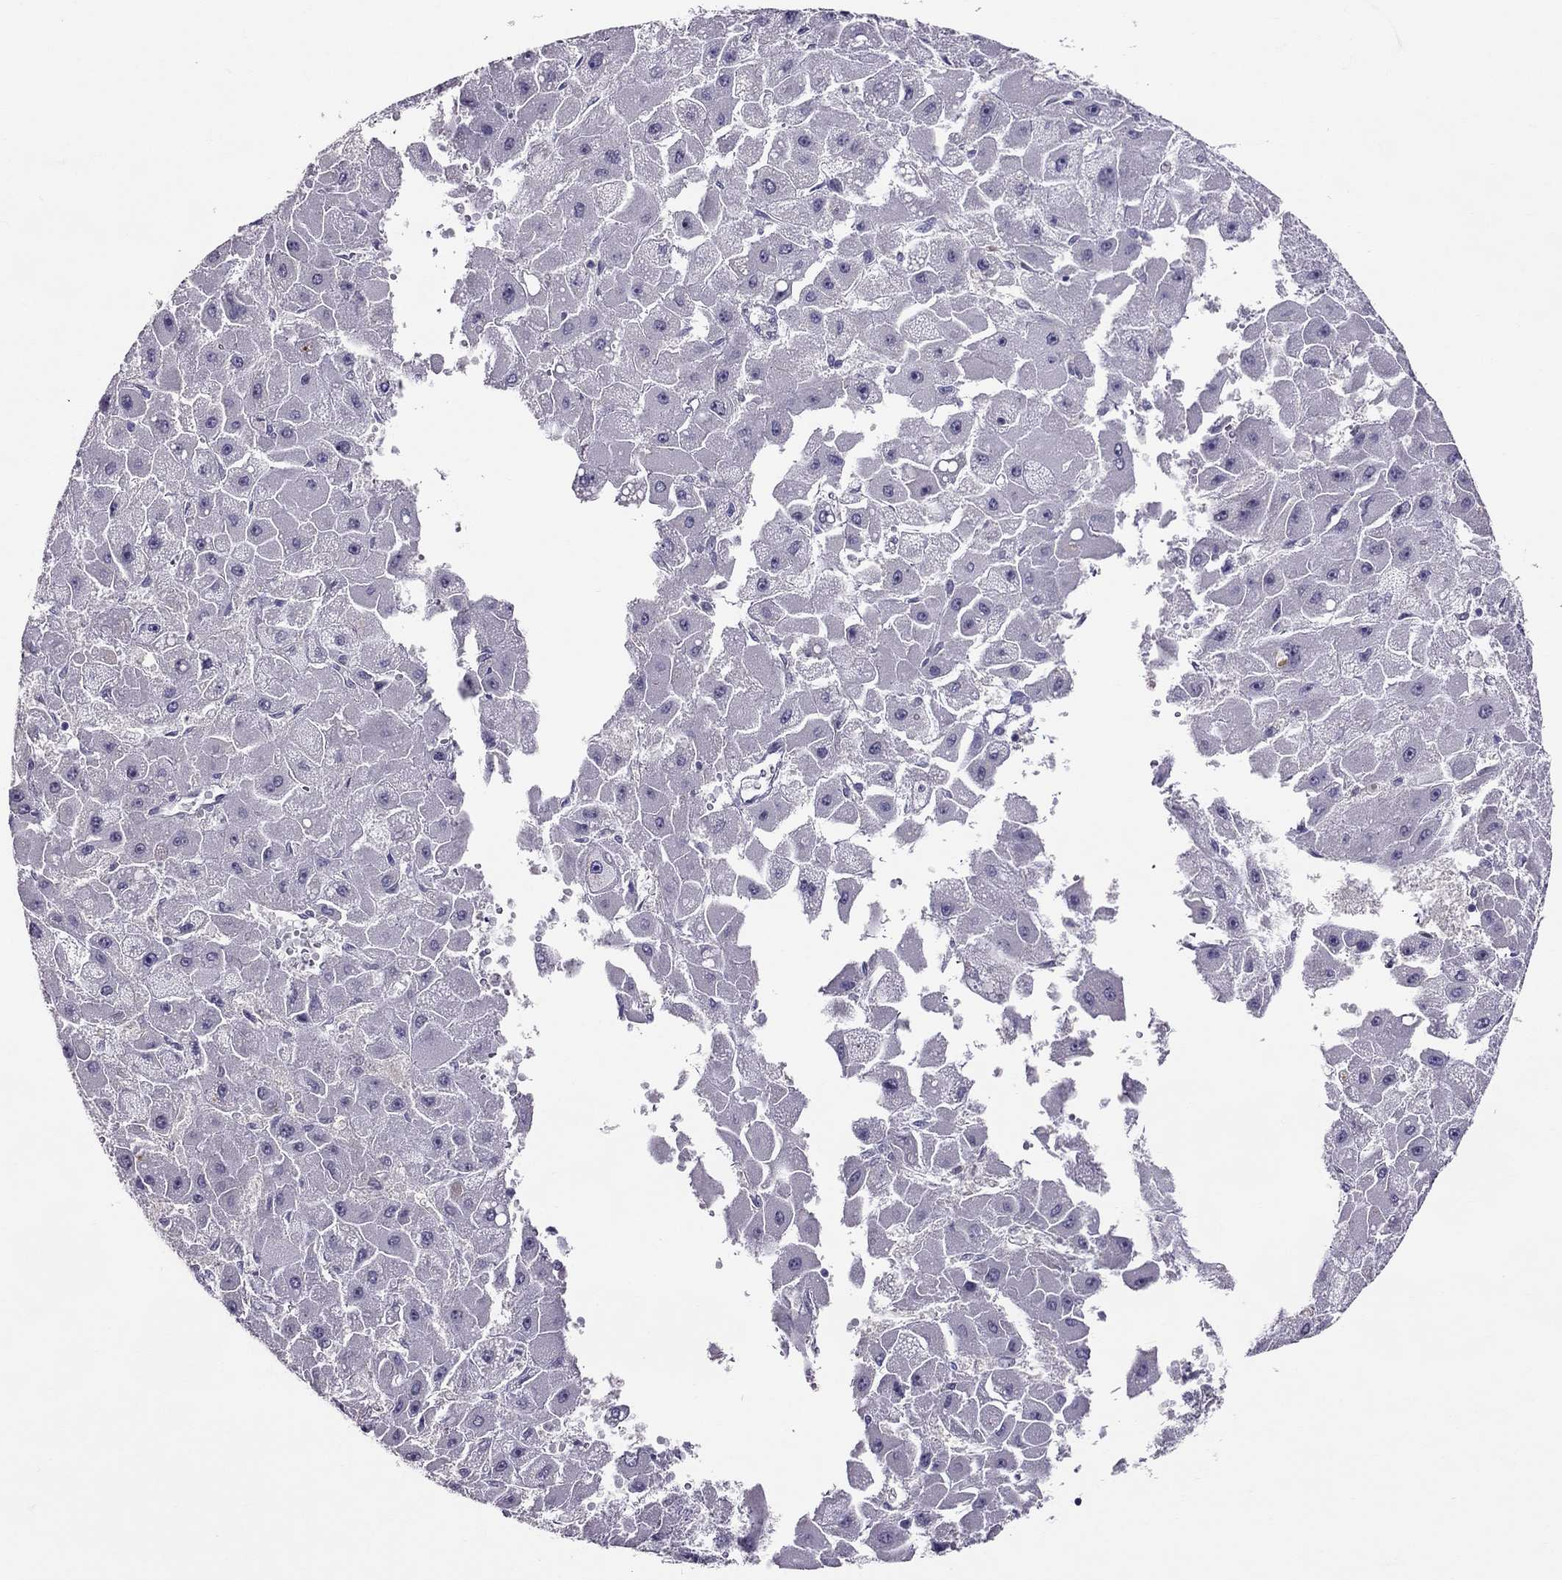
{"staining": {"intensity": "negative", "quantity": "none", "location": "none"}, "tissue": "liver cancer", "cell_type": "Tumor cells", "image_type": "cancer", "snomed": [{"axis": "morphology", "description": "Carcinoma, Hepatocellular, NOS"}, {"axis": "topography", "description": "Liver"}], "caption": "Tumor cells are negative for brown protein staining in liver cancer.", "gene": "LRRC46", "patient": {"sex": "female", "age": 25}}